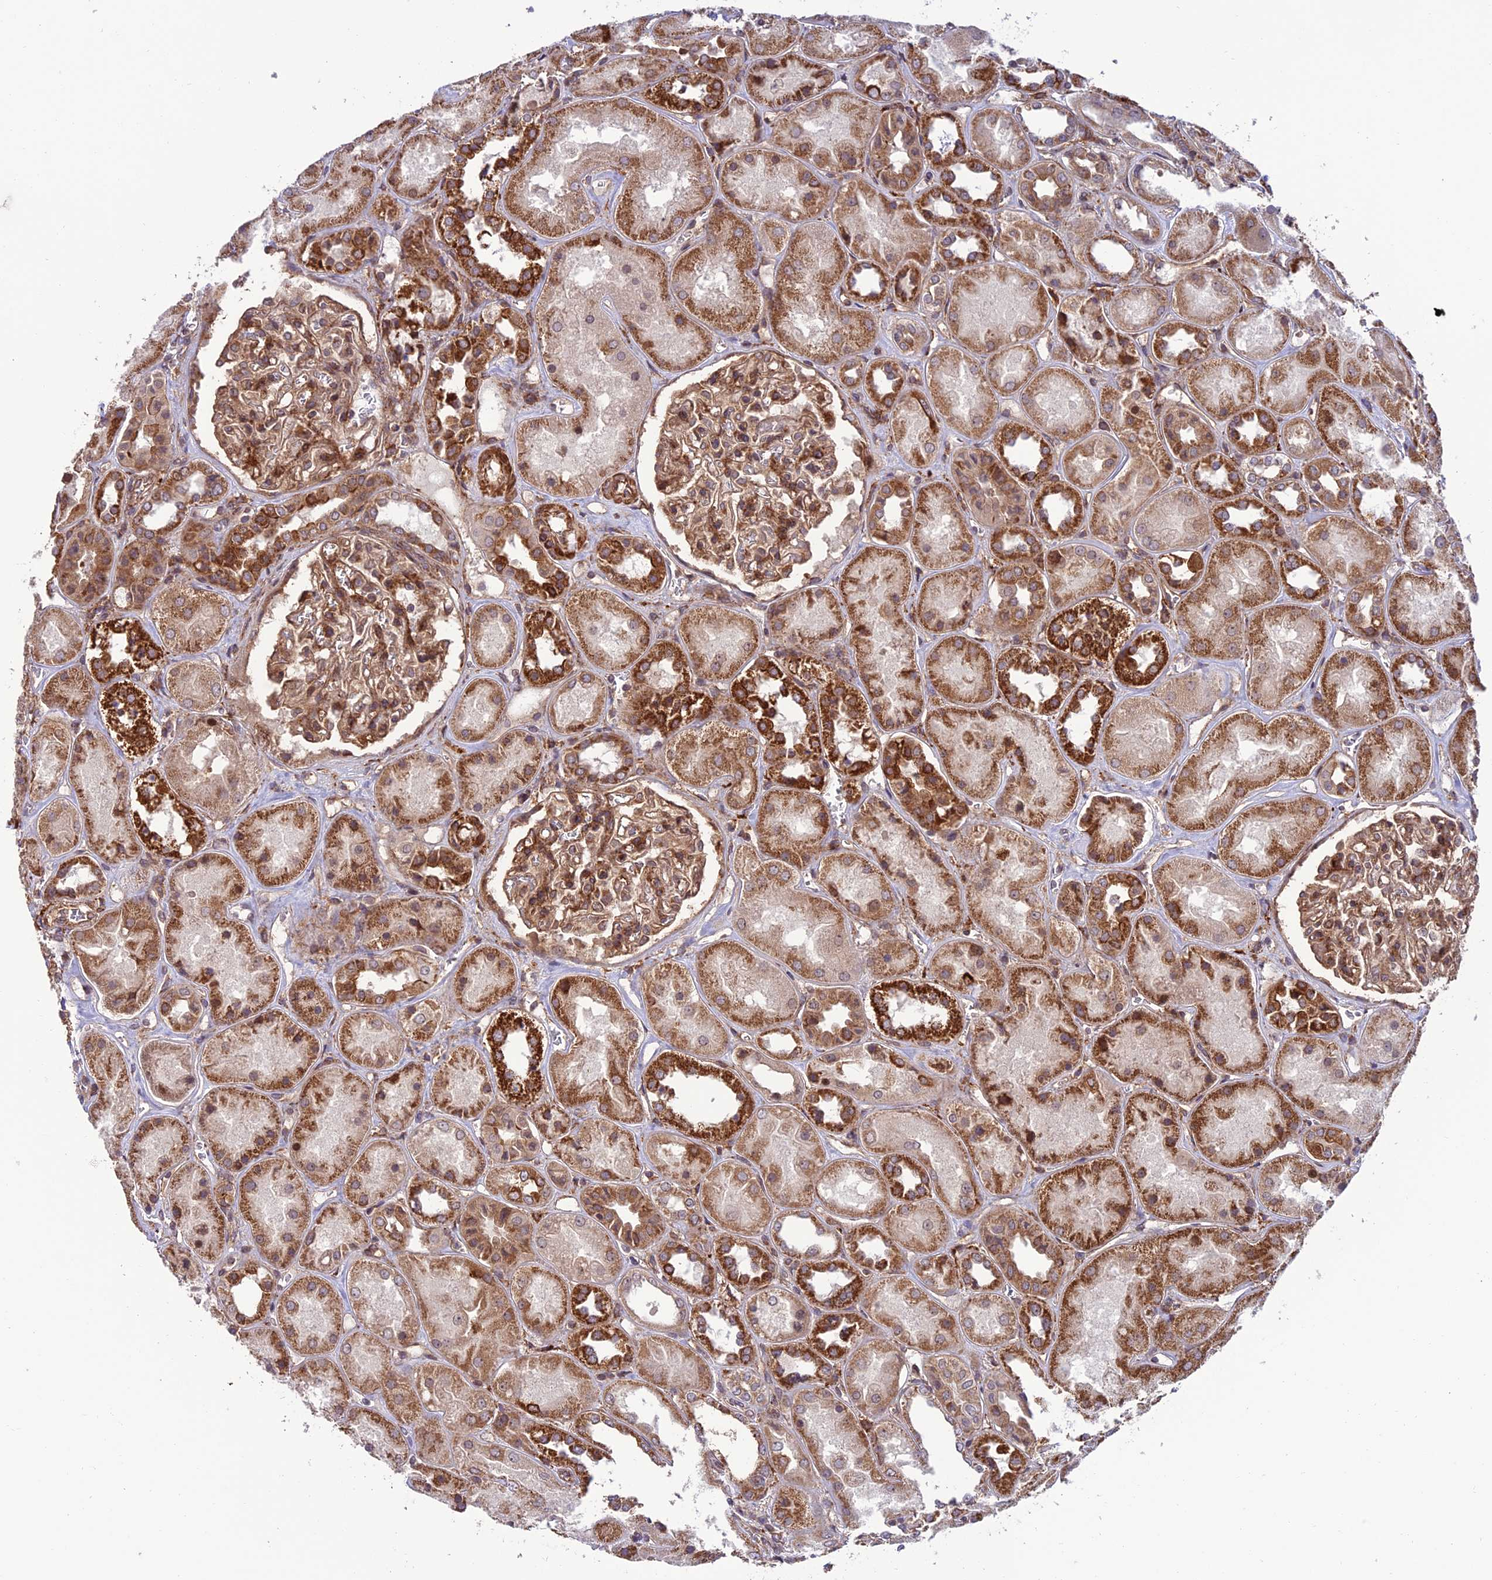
{"staining": {"intensity": "moderate", "quantity": ">75%", "location": "cytoplasmic/membranous"}, "tissue": "kidney", "cell_type": "Cells in glomeruli", "image_type": "normal", "snomed": [{"axis": "morphology", "description": "Normal tissue, NOS"}, {"axis": "topography", "description": "Kidney"}], "caption": "Human kidney stained for a protein (brown) exhibits moderate cytoplasmic/membranous positive positivity in approximately >75% of cells in glomeruli.", "gene": "TNIP3", "patient": {"sex": "male", "age": 70}}